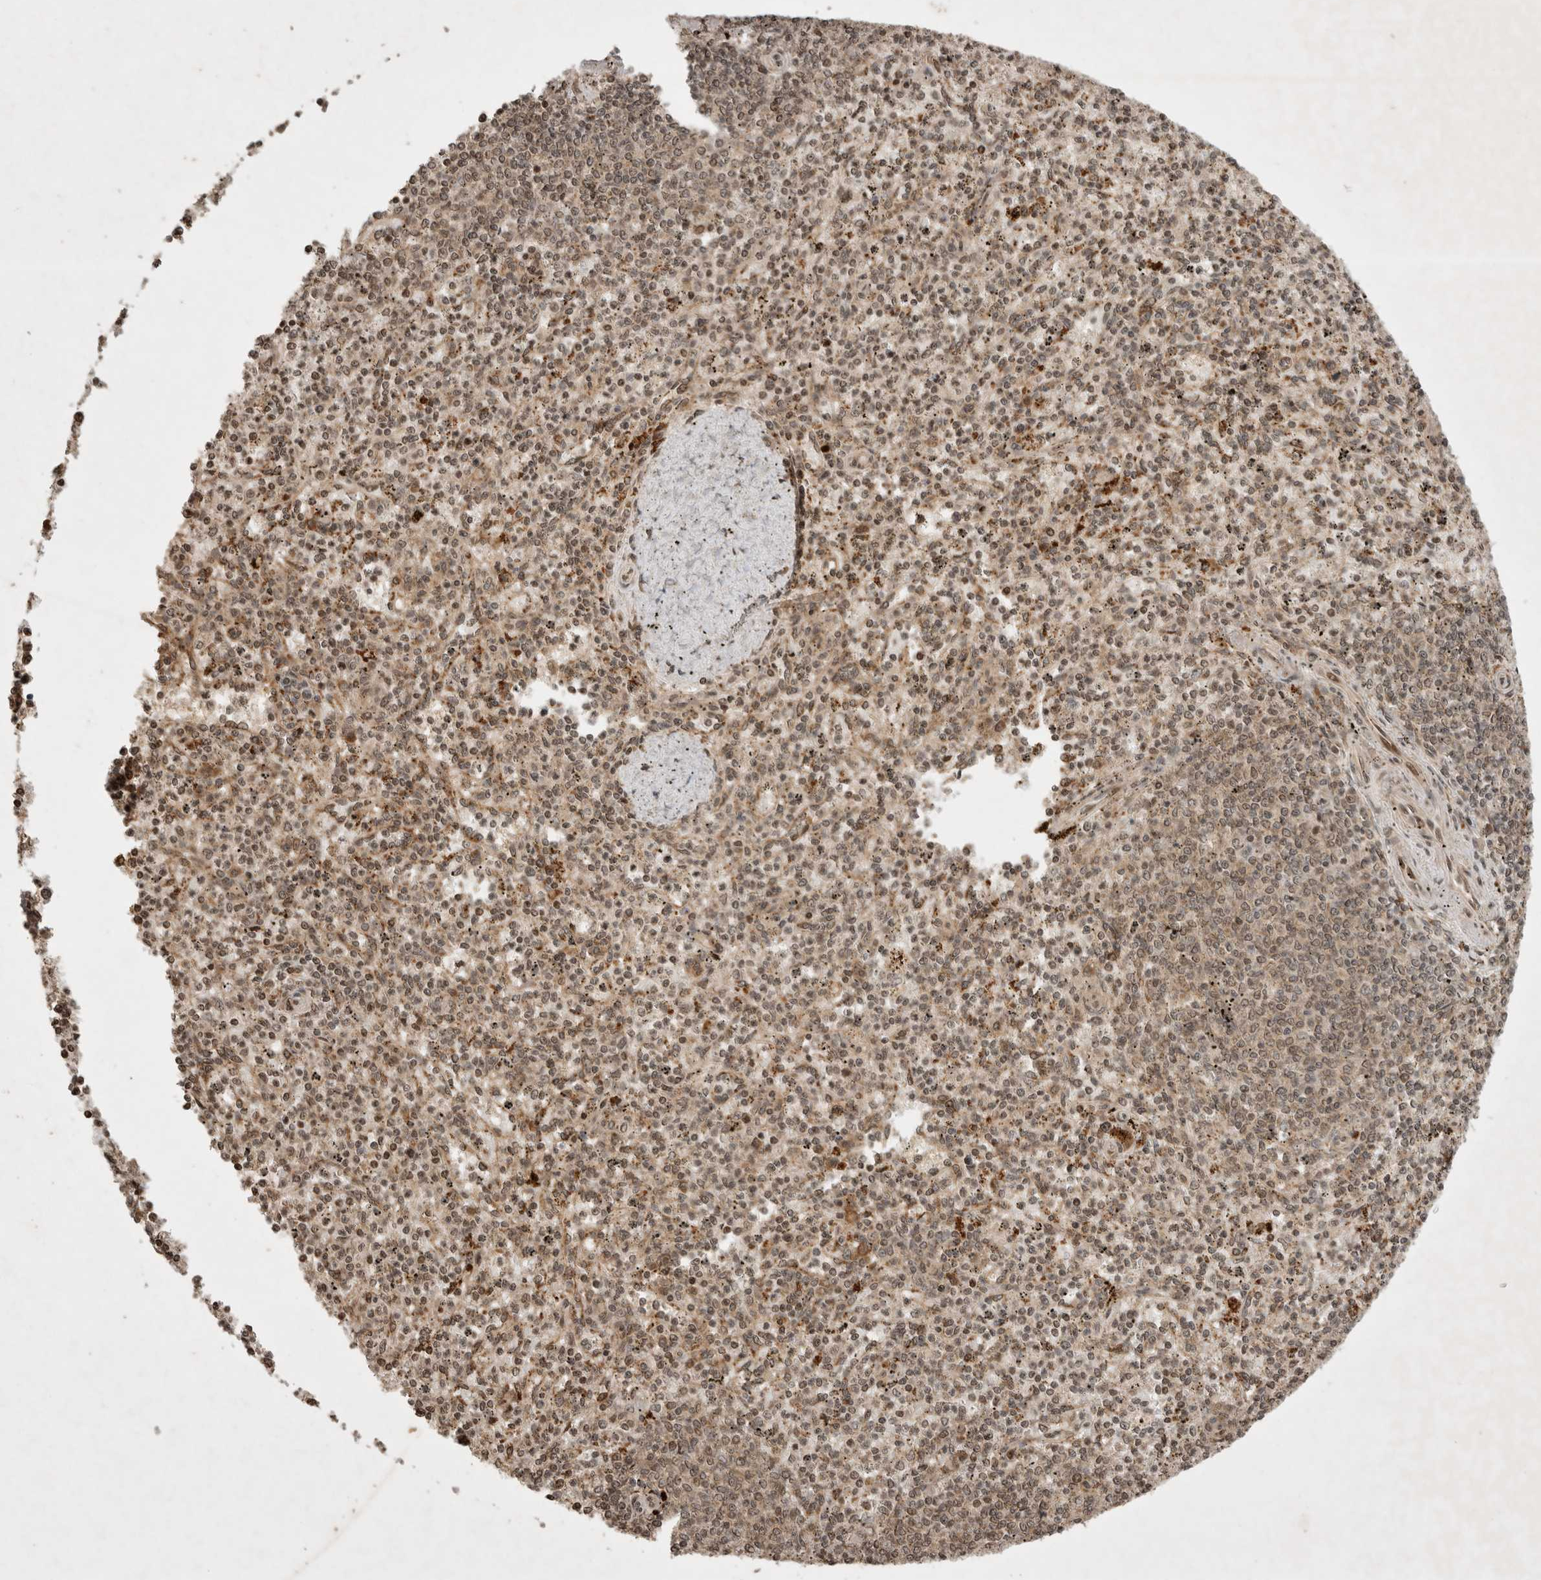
{"staining": {"intensity": "weak", "quantity": "25%-75%", "location": "cytoplasmic/membranous"}, "tissue": "spleen", "cell_type": "Cells in red pulp", "image_type": "normal", "snomed": [{"axis": "morphology", "description": "Normal tissue, NOS"}, {"axis": "topography", "description": "Spleen"}], "caption": "Weak cytoplasmic/membranous positivity for a protein is seen in about 25%-75% of cells in red pulp of normal spleen using immunohistochemistry (IHC).", "gene": "FAM221A", "patient": {"sex": "male", "age": 72}}